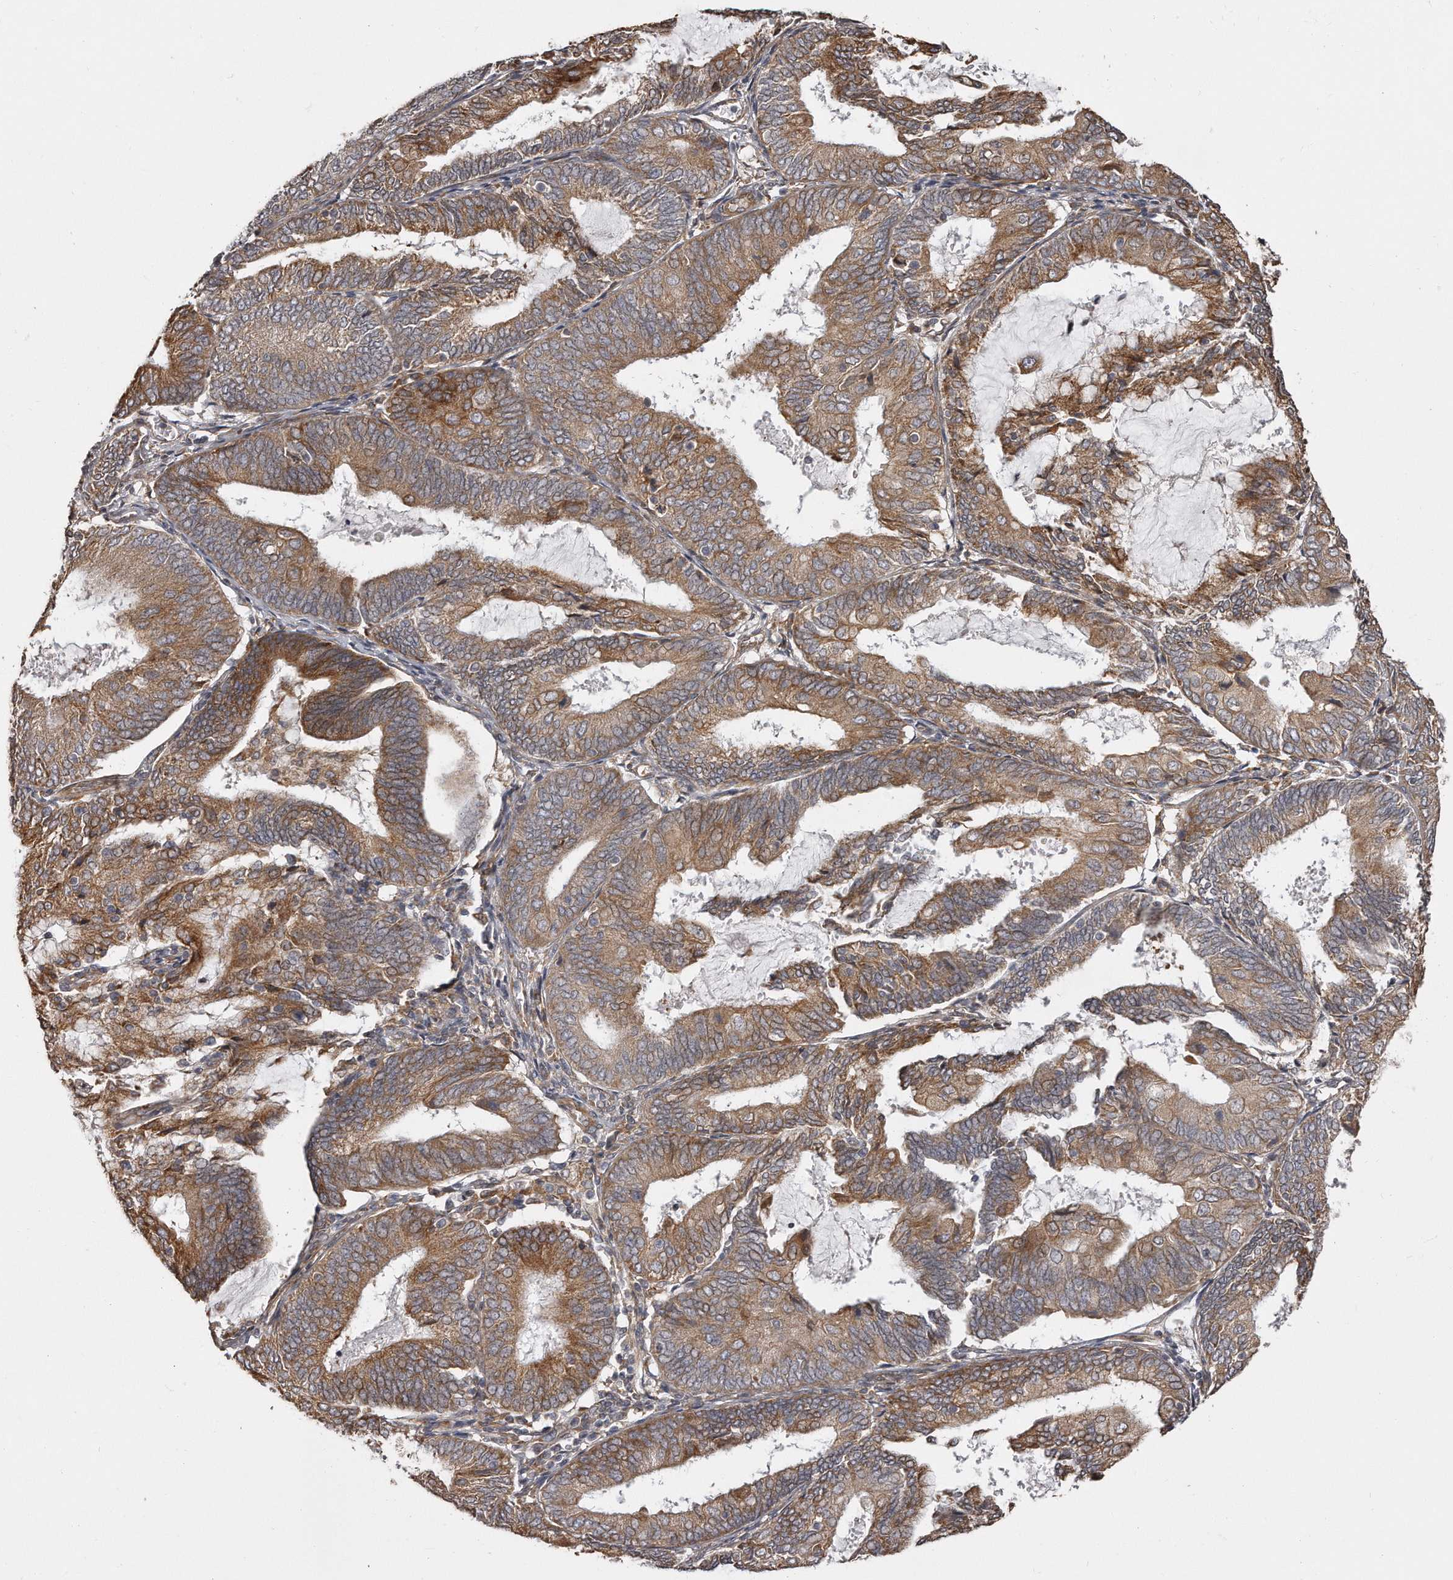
{"staining": {"intensity": "moderate", "quantity": ">75%", "location": "cytoplasmic/membranous"}, "tissue": "endometrial cancer", "cell_type": "Tumor cells", "image_type": "cancer", "snomed": [{"axis": "morphology", "description": "Adenocarcinoma, NOS"}, {"axis": "topography", "description": "Endometrium"}], "caption": "High-power microscopy captured an immunohistochemistry (IHC) image of endometrial cancer, revealing moderate cytoplasmic/membranous positivity in approximately >75% of tumor cells. Immunohistochemistry (ihc) stains the protein of interest in brown and the nuclei are stained blue.", "gene": "TRAPPC14", "patient": {"sex": "female", "age": 81}}